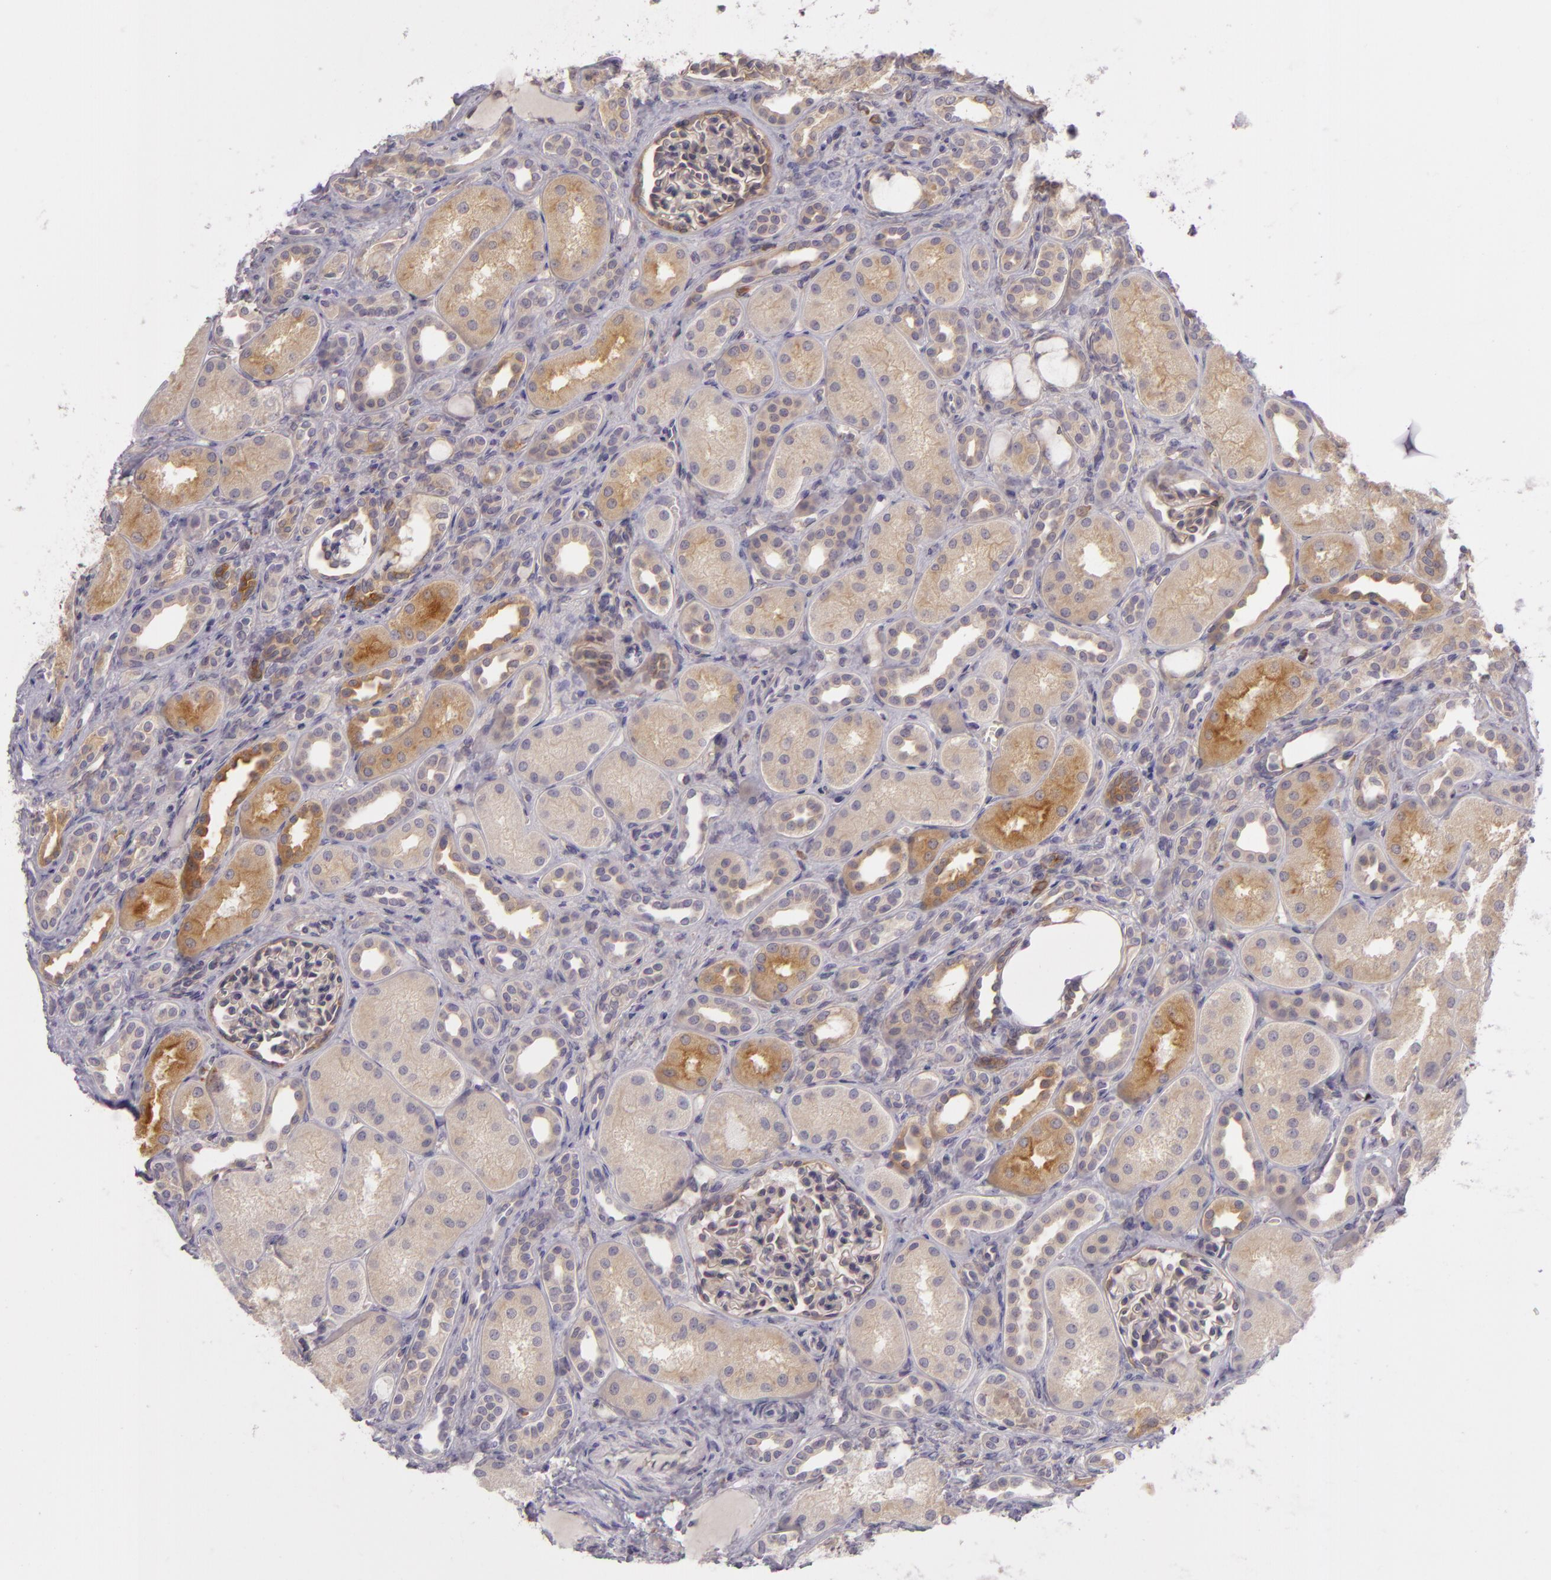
{"staining": {"intensity": "weak", "quantity": "<25%", "location": "cytoplasmic/membranous"}, "tissue": "kidney", "cell_type": "Cells in glomeruli", "image_type": "normal", "snomed": [{"axis": "morphology", "description": "Normal tissue, NOS"}, {"axis": "topography", "description": "Kidney"}], "caption": "Kidney was stained to show a protein in brown. There is no significant expression in cells in glomeruli. Nuclei are stained in blue.", "gene": "ZC3H7B", "patient": {"sex": "male", "age": 7}}